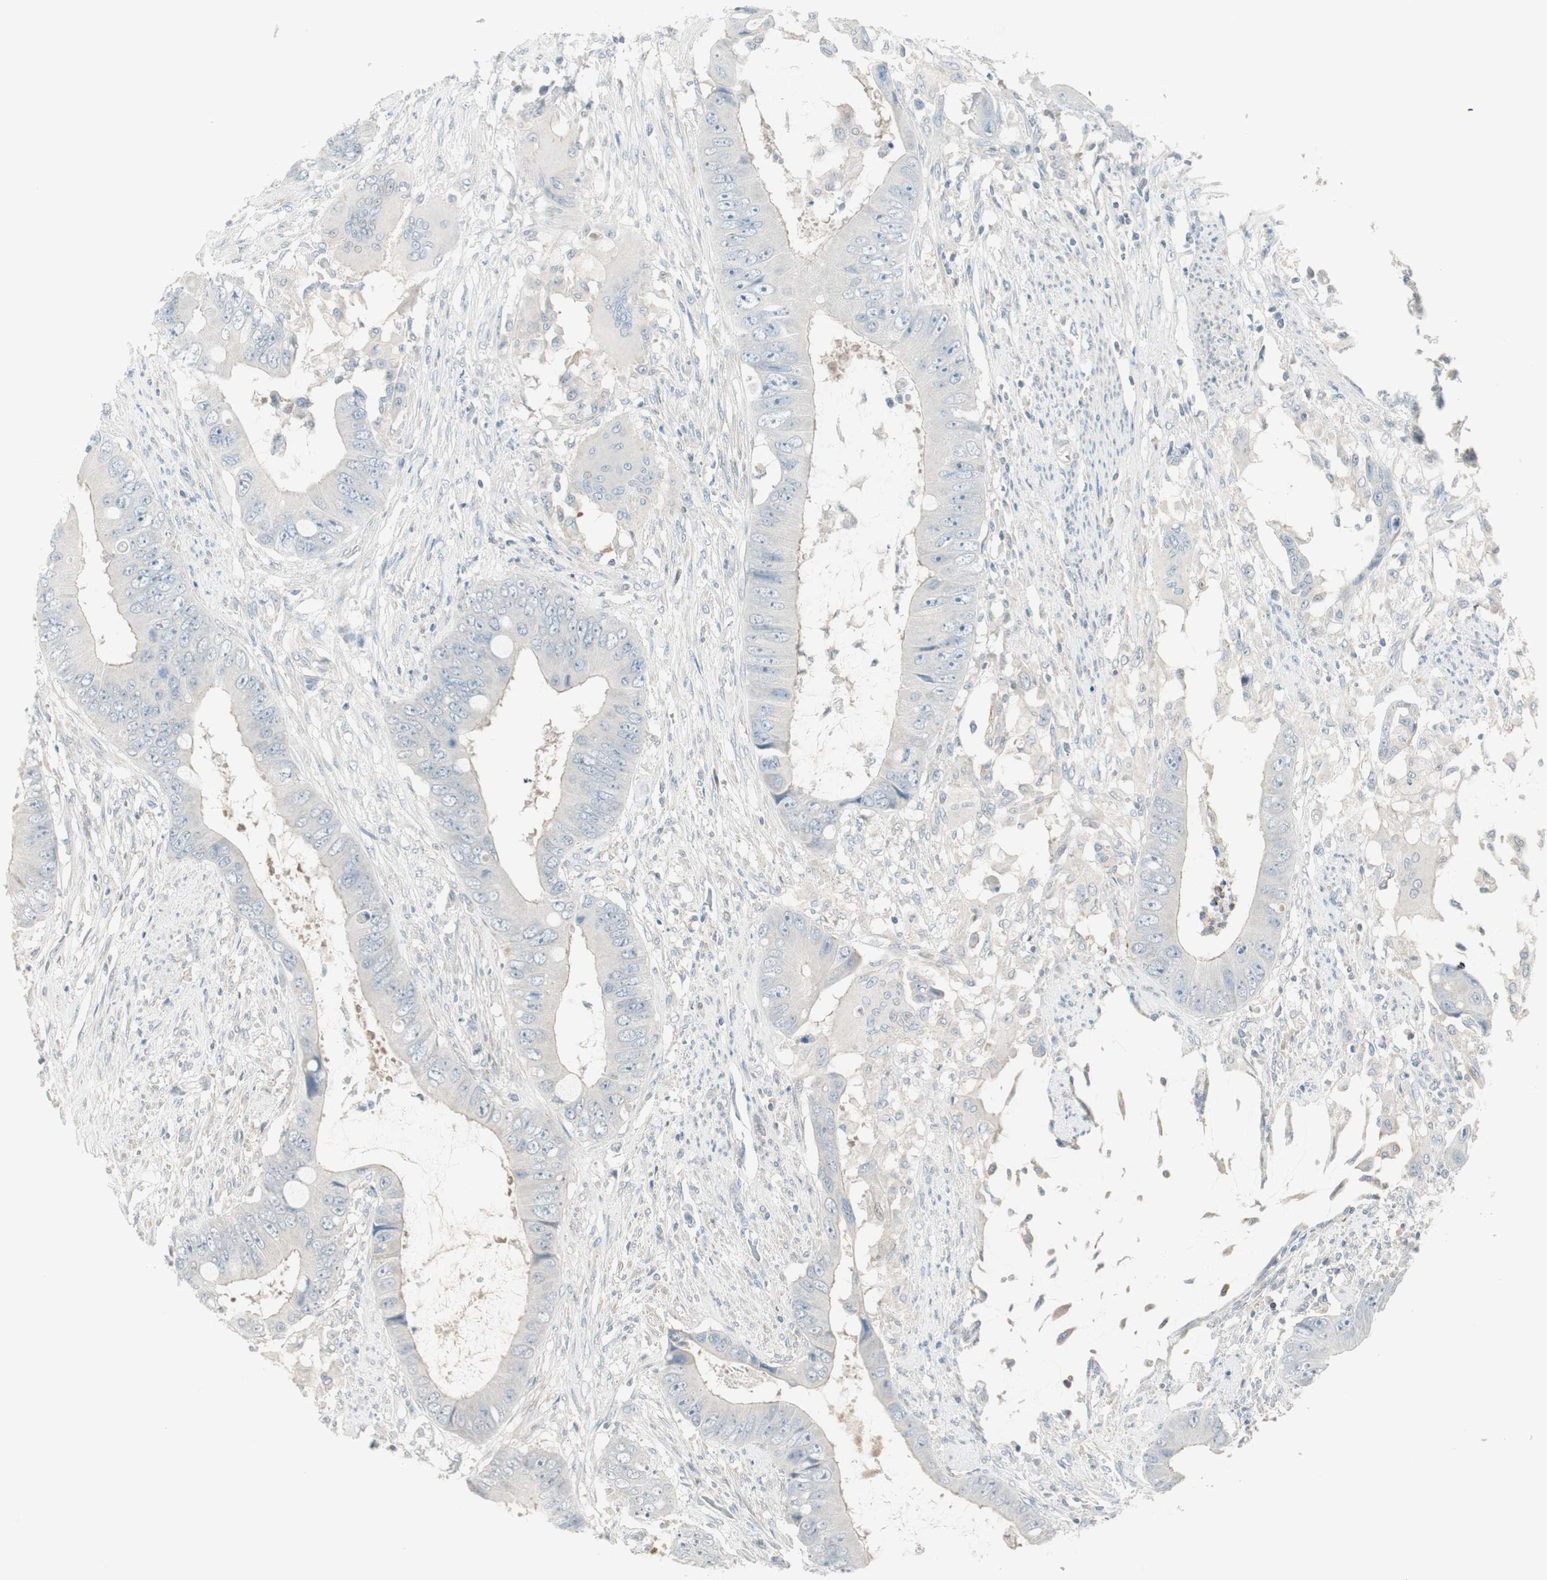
{"staining": {"intensity": "negative", "quantity": "none", "location": "none"}, "tissue": "colorectal cancer", "cell_type": "Tumor cells", "image_type": "cancer", "snomed": [{"axis": "morphology", "description": "Adenocarcinoma, NOS"}, {"axis": "topography", "description": "Rectum"}], "caption": "Image shows no significant protein positivity in tumor cells of colorectal cancer.", "gene": "ITLN2", "patient": {"sex": "female", "age": 77}}